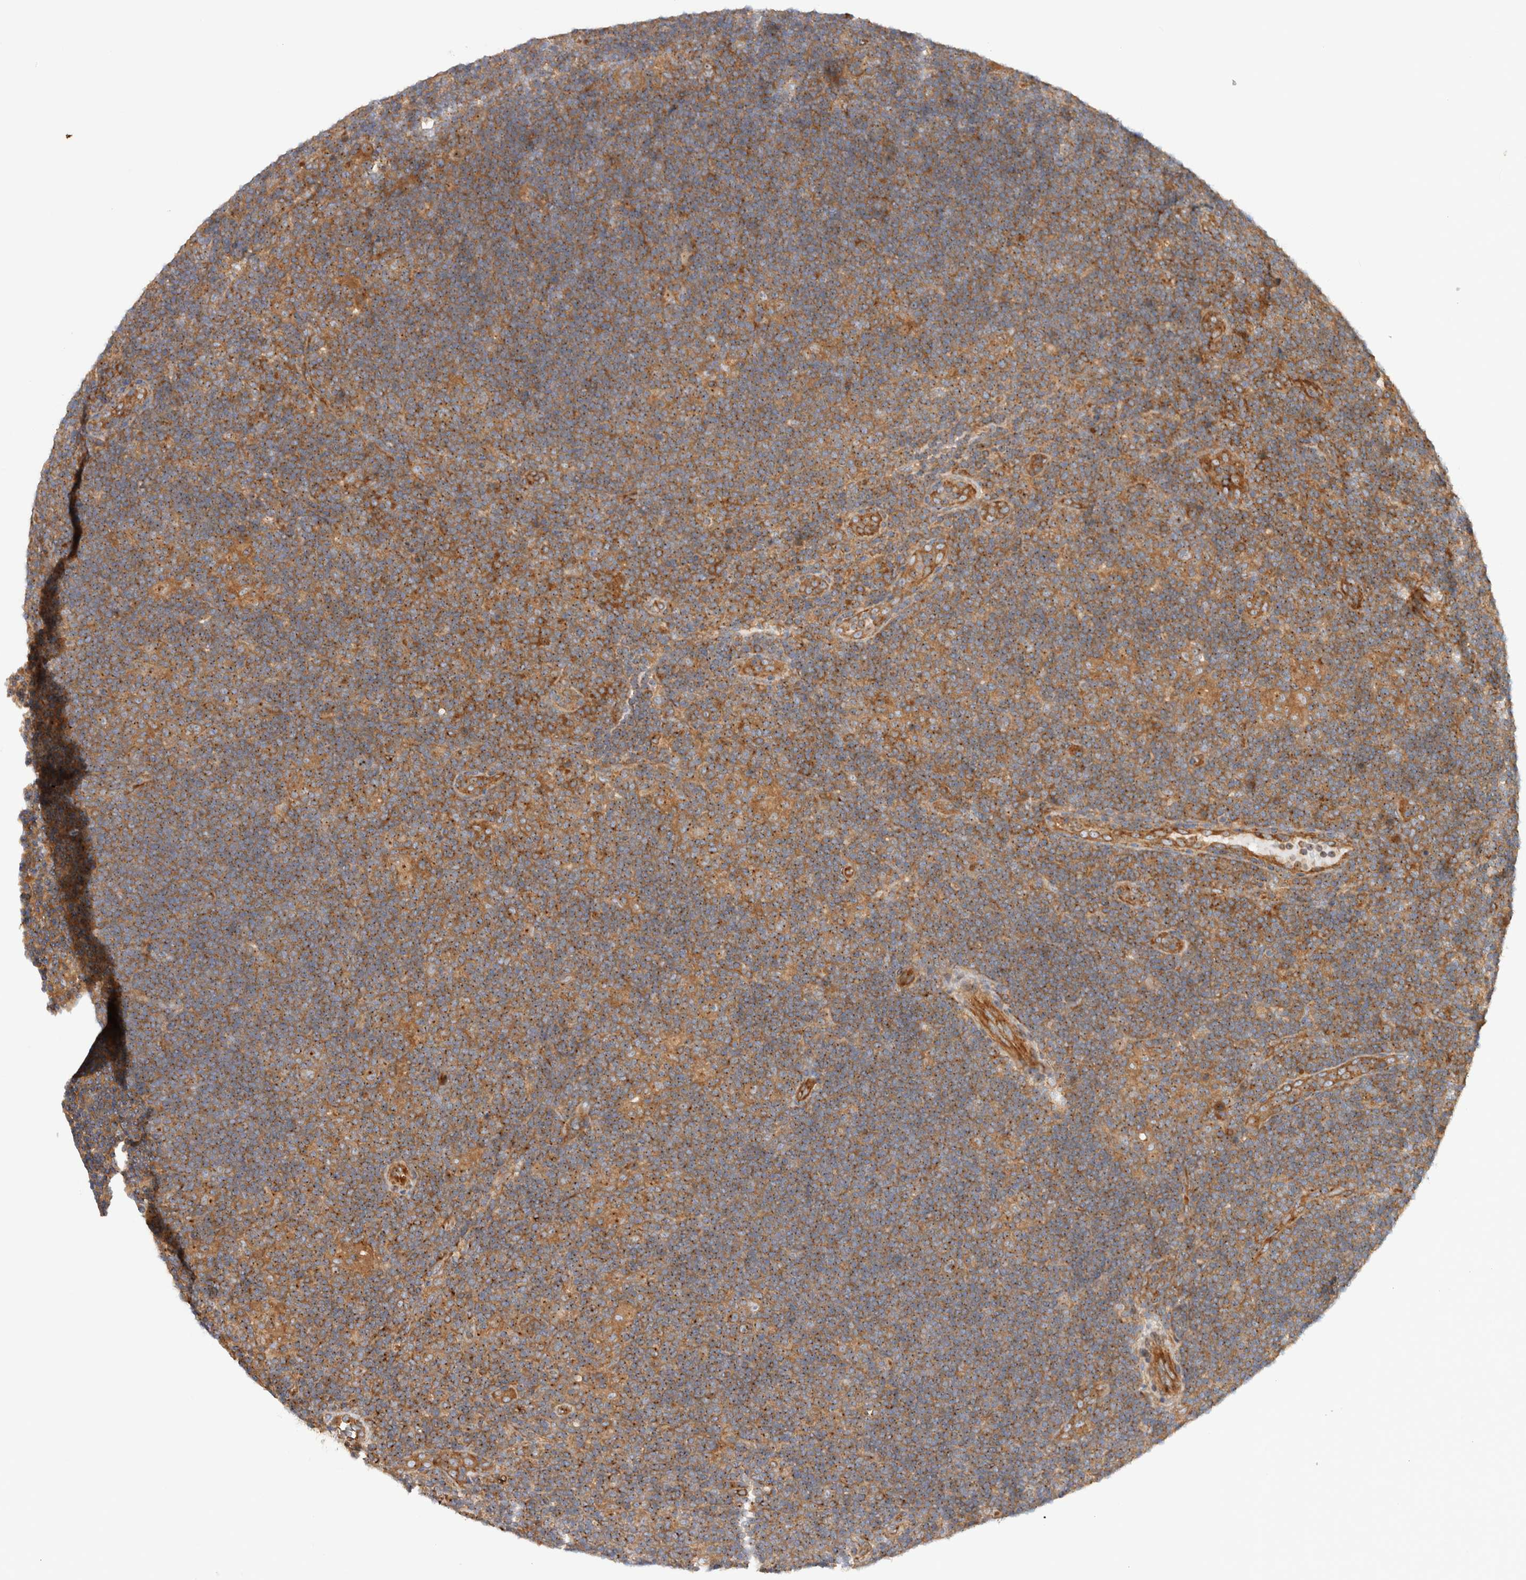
{"staining": {"intensity": "weak", "quantity": "25%-75%", "location": "cytoplasmic/membranous"}, "tissue": "lymphoma", "cell_type": "Tumor cells", "image_type": "cancer", "snomed": [{"axis": "morphology", "description": "Hodgkin's disease, NOS"}, {"axis": "topography", "description": "Lymph node"}], "caption": "Hodgkin's disease tissue reveals weak cytoplasmic/membranous positivity in approximately 25%-75% of tumor cells, visualized by immunohistochemistry. Using DAB (3,3'-diaminobenzidine) (brown) and hematoxylin (blue) stains, captured at high magnification using brightfield microscopy.", "gene": "GPR150", "patient": {"sex": "female", "age": 57}}